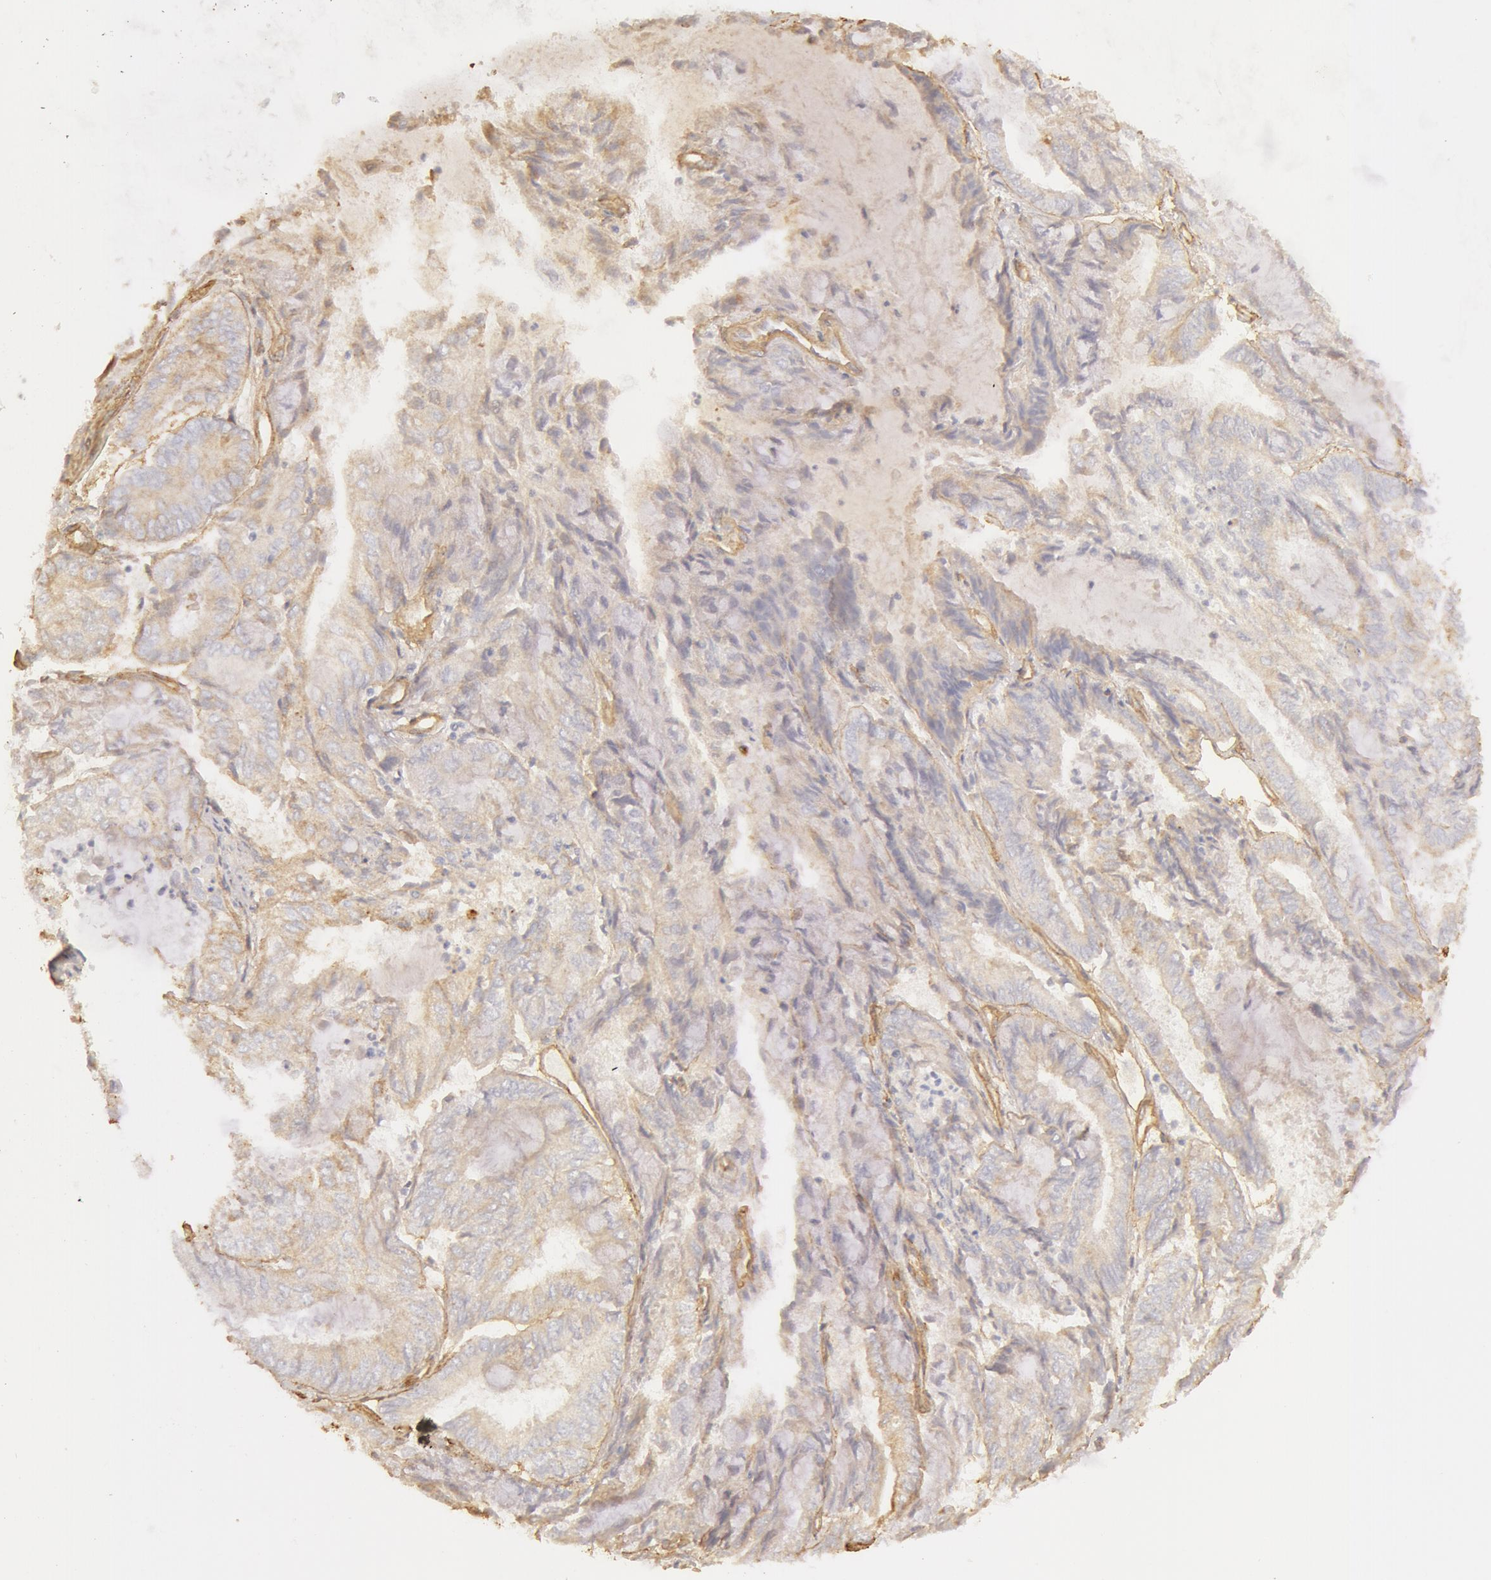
{"staining": {"intensity": "weak", "quantity": "25%-75%", "location": "cytoplasmic/membranous"}, "tissue": "endometrial cancer", "cell_type": "Tumor cells", "image_type": "cancer", "snomed": [{"axis": "morphology", "description": "Adenocarcinoma, NOS"}, {"axis": "topography", "description": "Endometrium"}], "caption": "The image demonstrates a brown stain indicating the presence of a protein in the cytoplasmic/membranous of tumor cells in endometrial cancer. Using DAB (3,3'-diaminobenzidine) (brown) and hematoxylin (blue) stains, captured at high magnification using brightfield microscopy.", "gene": "COL4A1", "patient": {"sex": "female", "age": 59}}